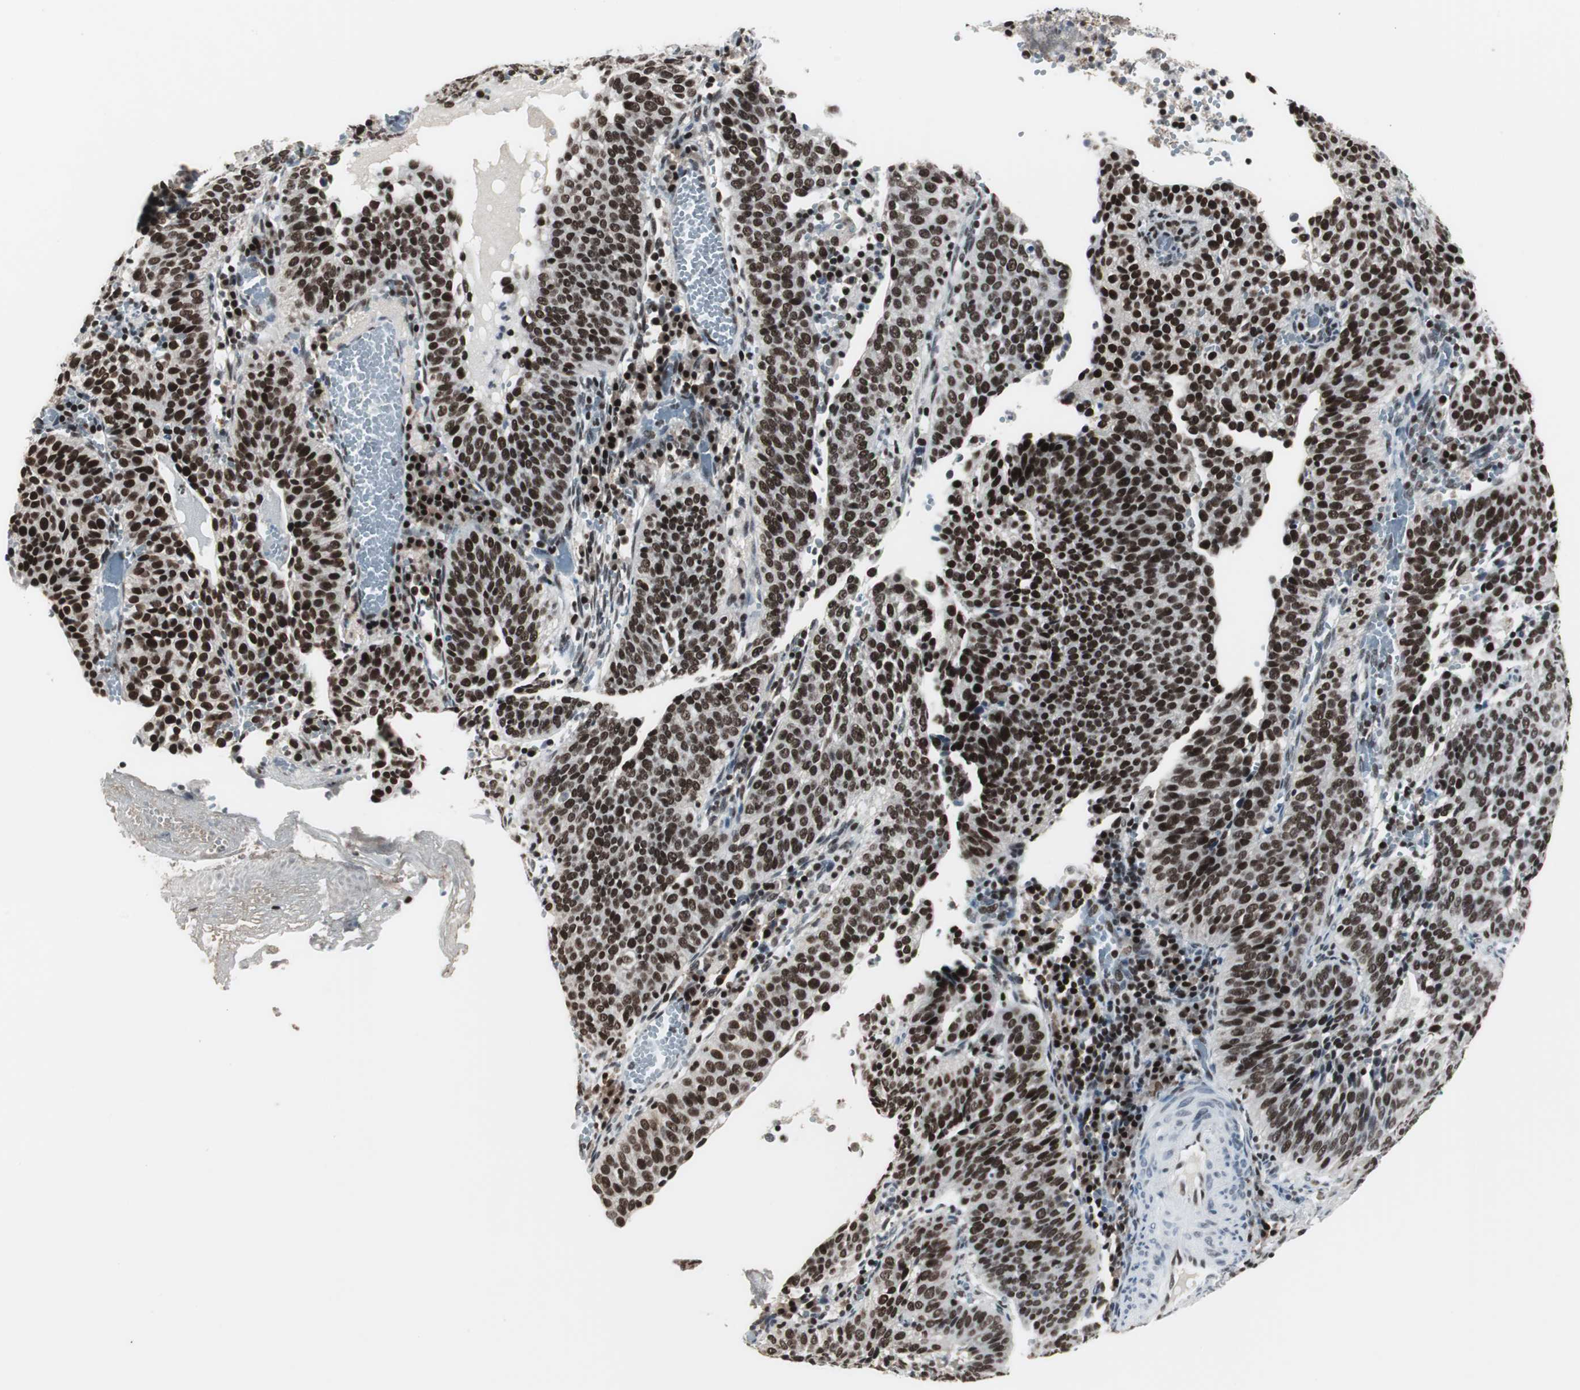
{"staining": {"intensity": "strong", "quantity": ">75%", "location": "nuclear"}, "tissue": "cervical cancer", "cell_type": "Tumor cells", "image_type": "cancer", "snomed": [{"axis": "morphology", "description": "Squamous cell carcinoma, NOS"}, {"axis": "topography", "description": "Cervix"}], "caption": "Squamous cell carcinoma (cervical) stained with a brown dye displays strong nuclear positive expression in approximately >75% of tumor cells.", "gene": "RAD9A", "patient": {"sex": "female", "age": 39}}